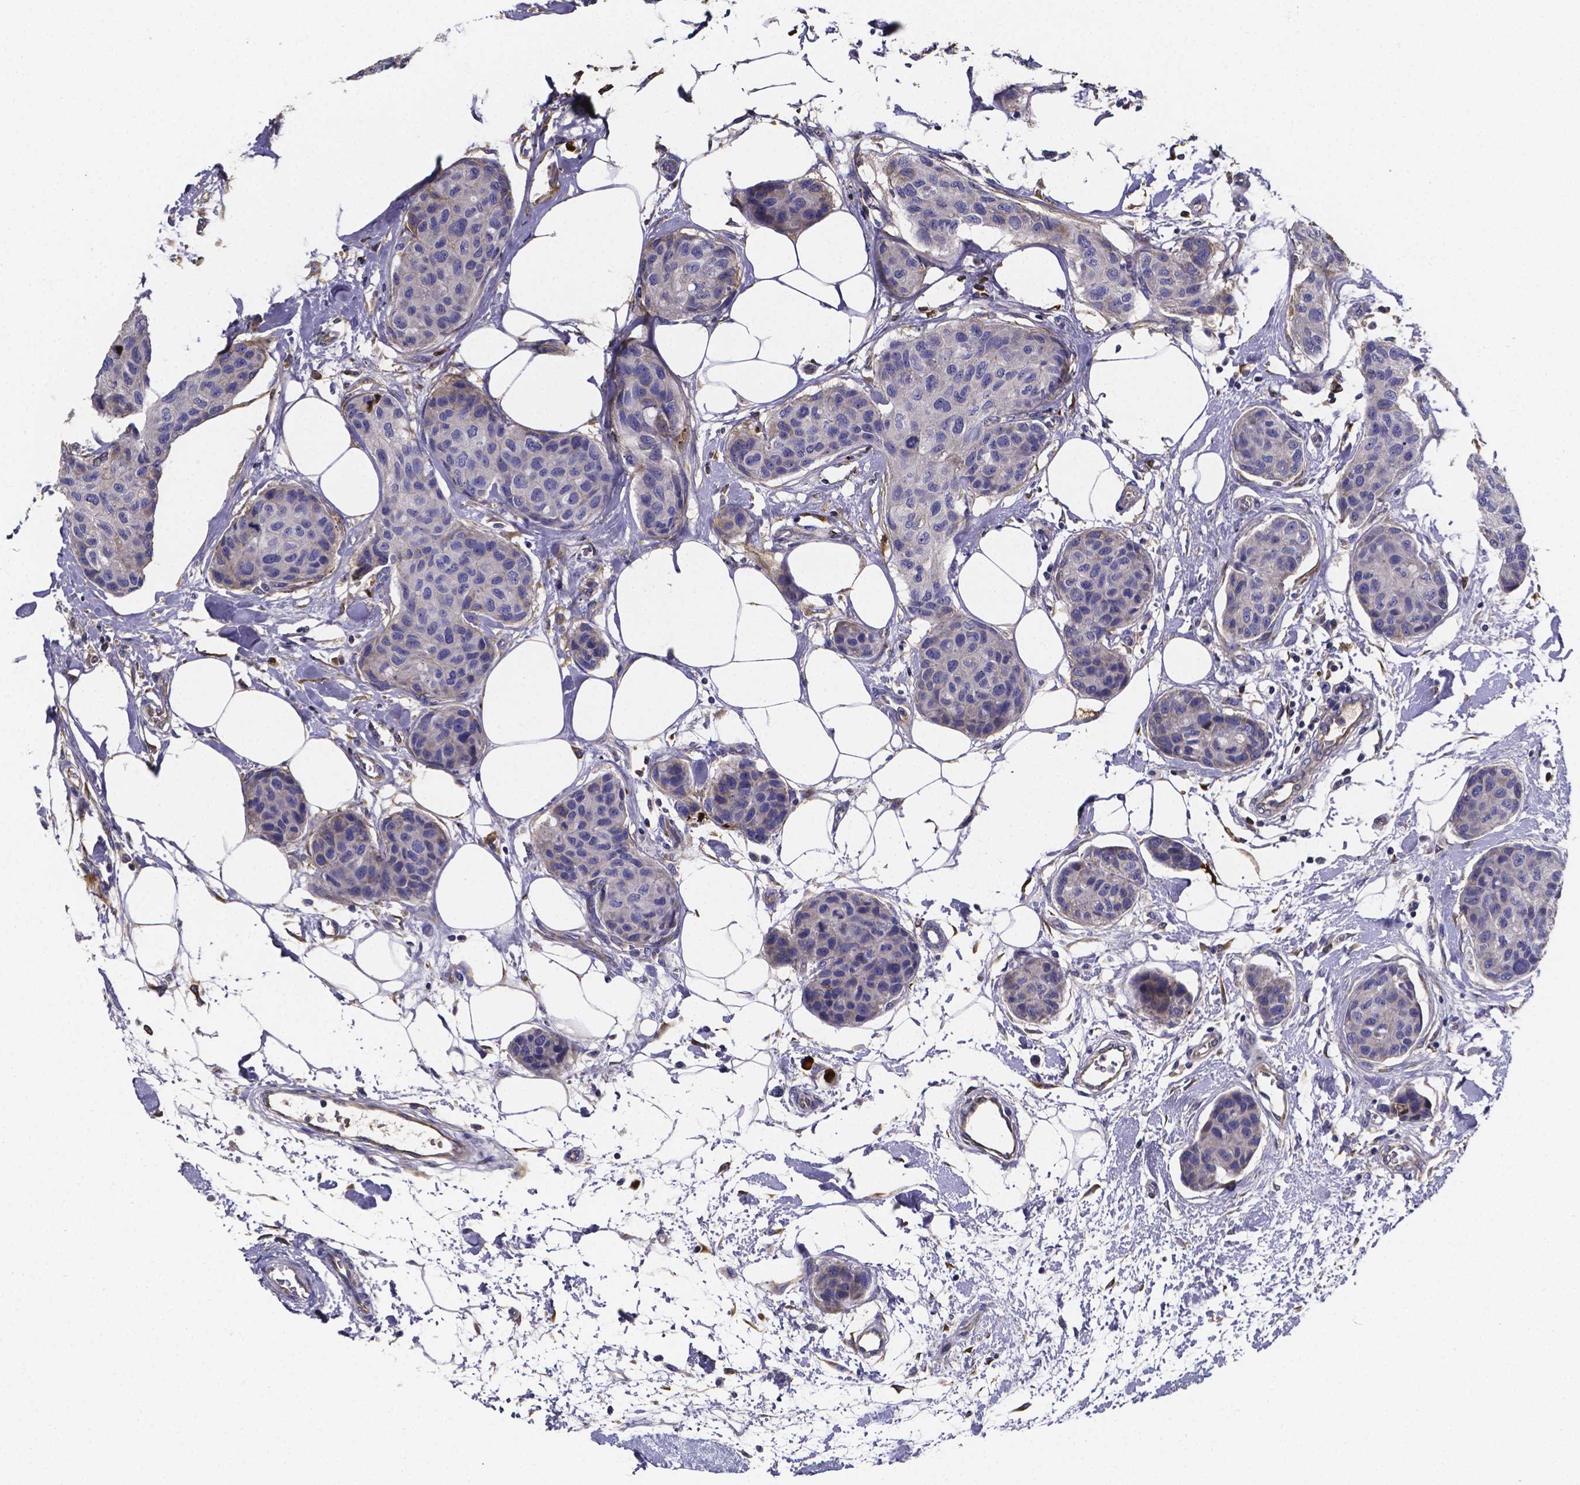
{"staining": {"intensity": "negative", "quantity": "none", "location": "none"}, "tissue": "breast cancer", "cell_type": "Tumor cells", "image_type": "cancer", "snomed": [{"axis": "morphology", "description": "Duct carcinoma"}, {"axis": "topography", "description": "Breast"}], "caption": "A photomicrograph of breast infiltrating ductal carcinoma stained for a protein exhibits no brown staining in tumor cells.", "gene": "SFRP4", "patient": {"sex": "female", "age": 80}}